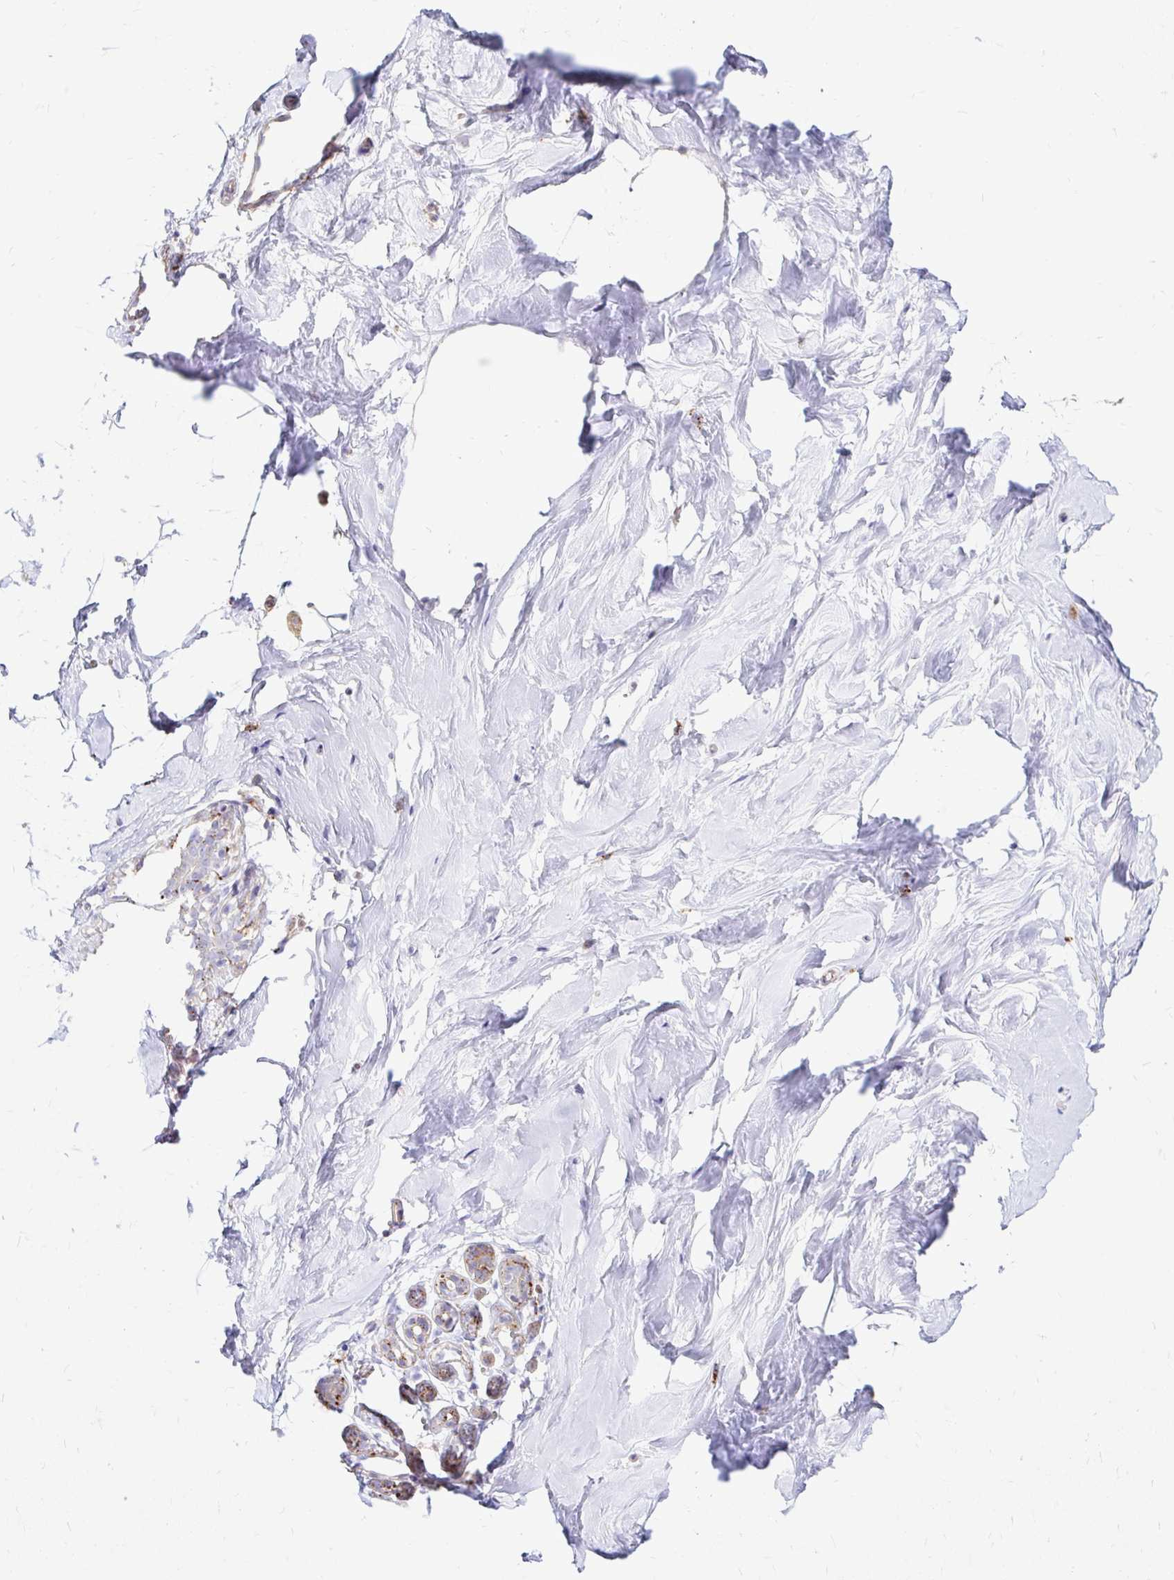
{"staining": {"intensity": "negative", "quantity": "none", "location": "none"}, "tissue": "breast", "cell_type": "Adipocytes", "image_type": "normal", "snomed": [{"axis": "morphology", "description": "Normal tissue, NOS"}, {"axis": "topography", "description": "Breast"}], "caption": "Immunohistochemistry (IHC) of unremarkable breast exhibits no staining in adipocytes. (Stains: DAB (3,3'-diaminobenzidine) immunohistochemistry with hematoxylin counter stain, Microscopy: brightfield microscopy at high magnification).", "gene": "FUCA1", "patient": {"sex": "female", "age": 32}}